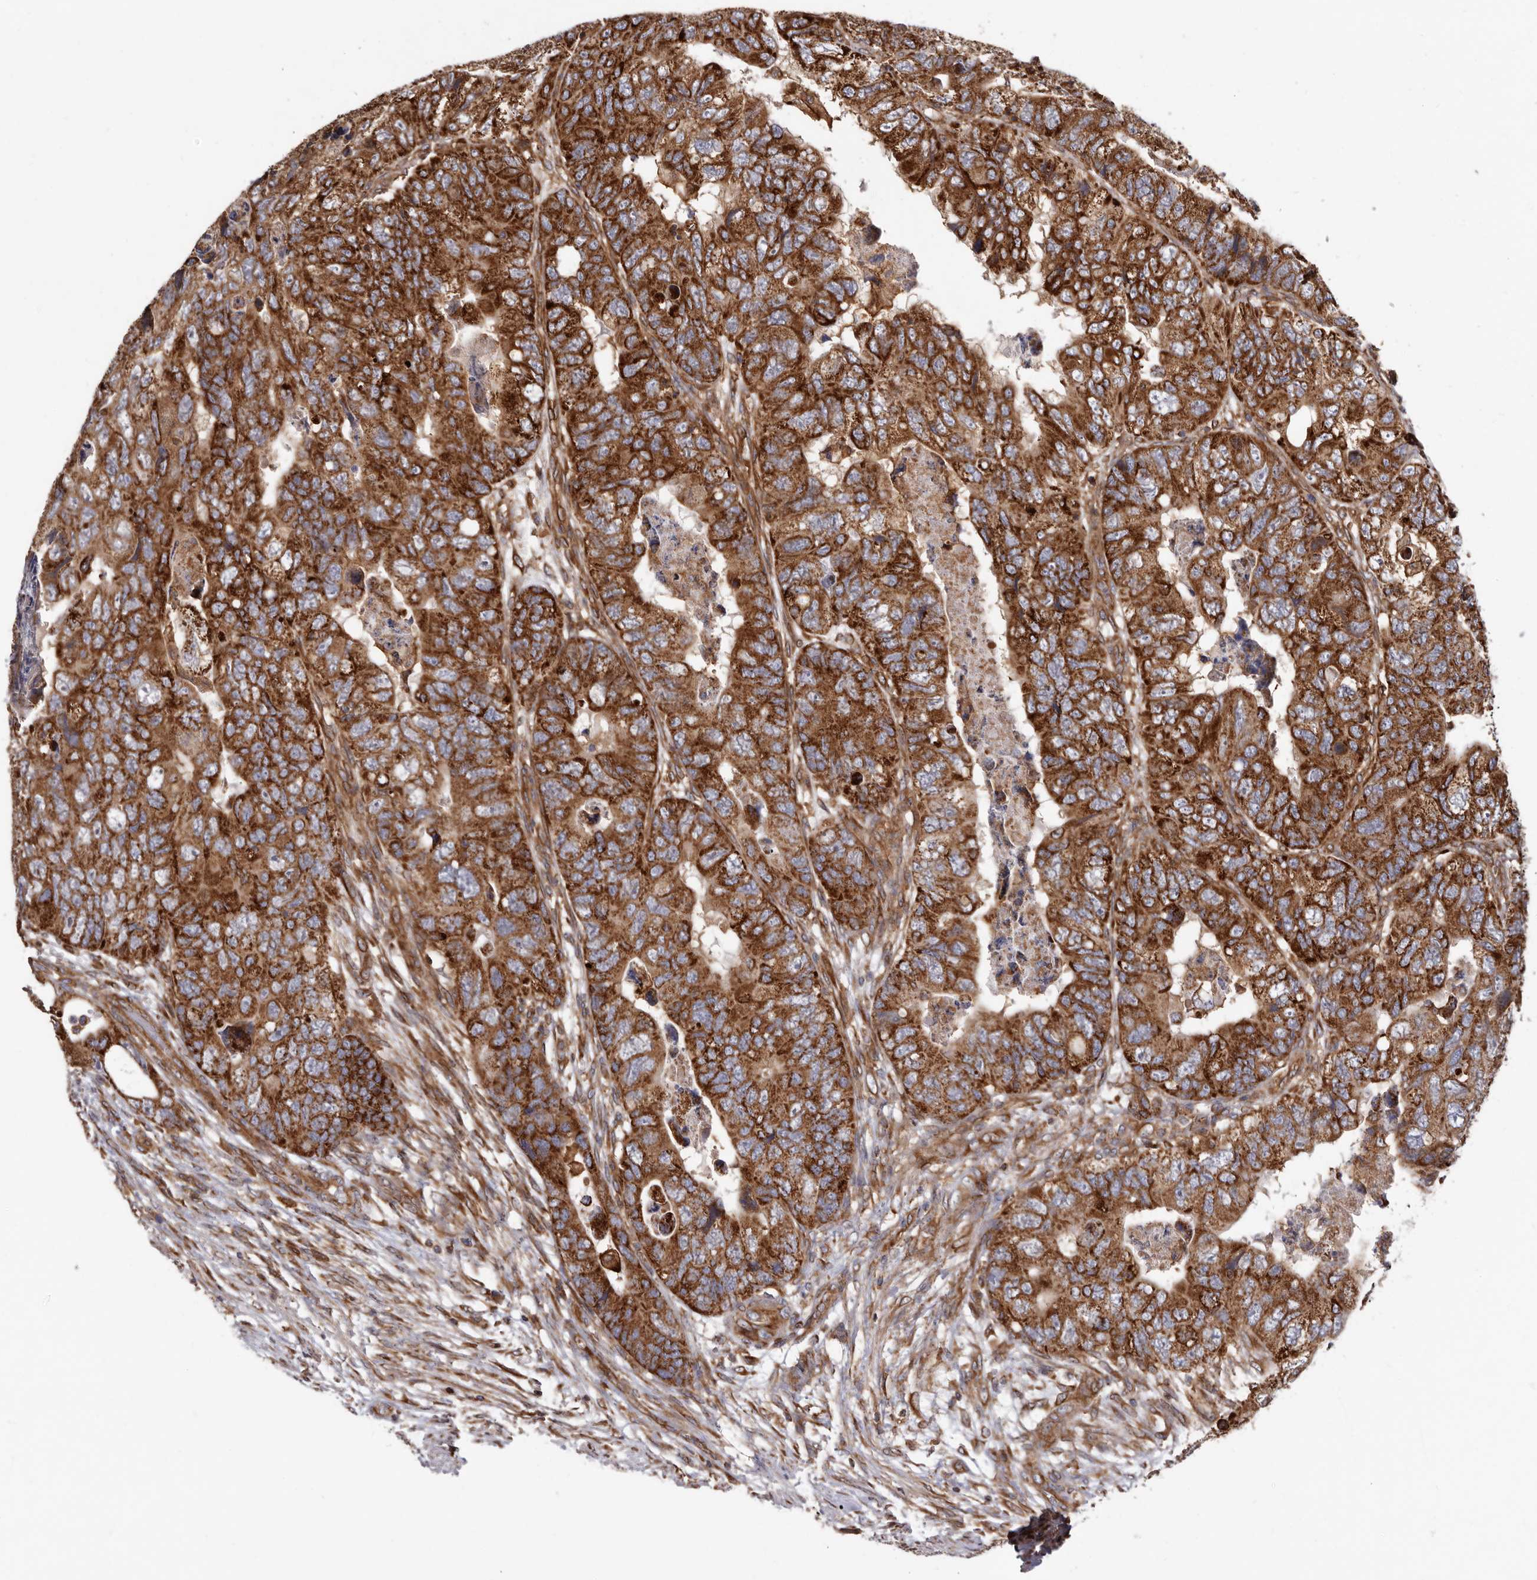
{"staining": {"intensity": "strong", "quantity": ">75%", "location": "cytoplasmic/membranous"}, "tissue": "colorectal cancer", "cell_type": "Tumor cells", "image_type": "cancer", "snomed": [{"axis": "morphology", "description": "Adenocarcinoma, NOS"}, {"axis": "topography", "description": "Rectum"}], "caption": "This is an image of IHC staining of colorectal adenocarcinoma, which shows strong expression in the cytoplasmic/membranous of tumor cells.", "gene": "COQ8B", "patient": {"sex": "male", "age": 63}}